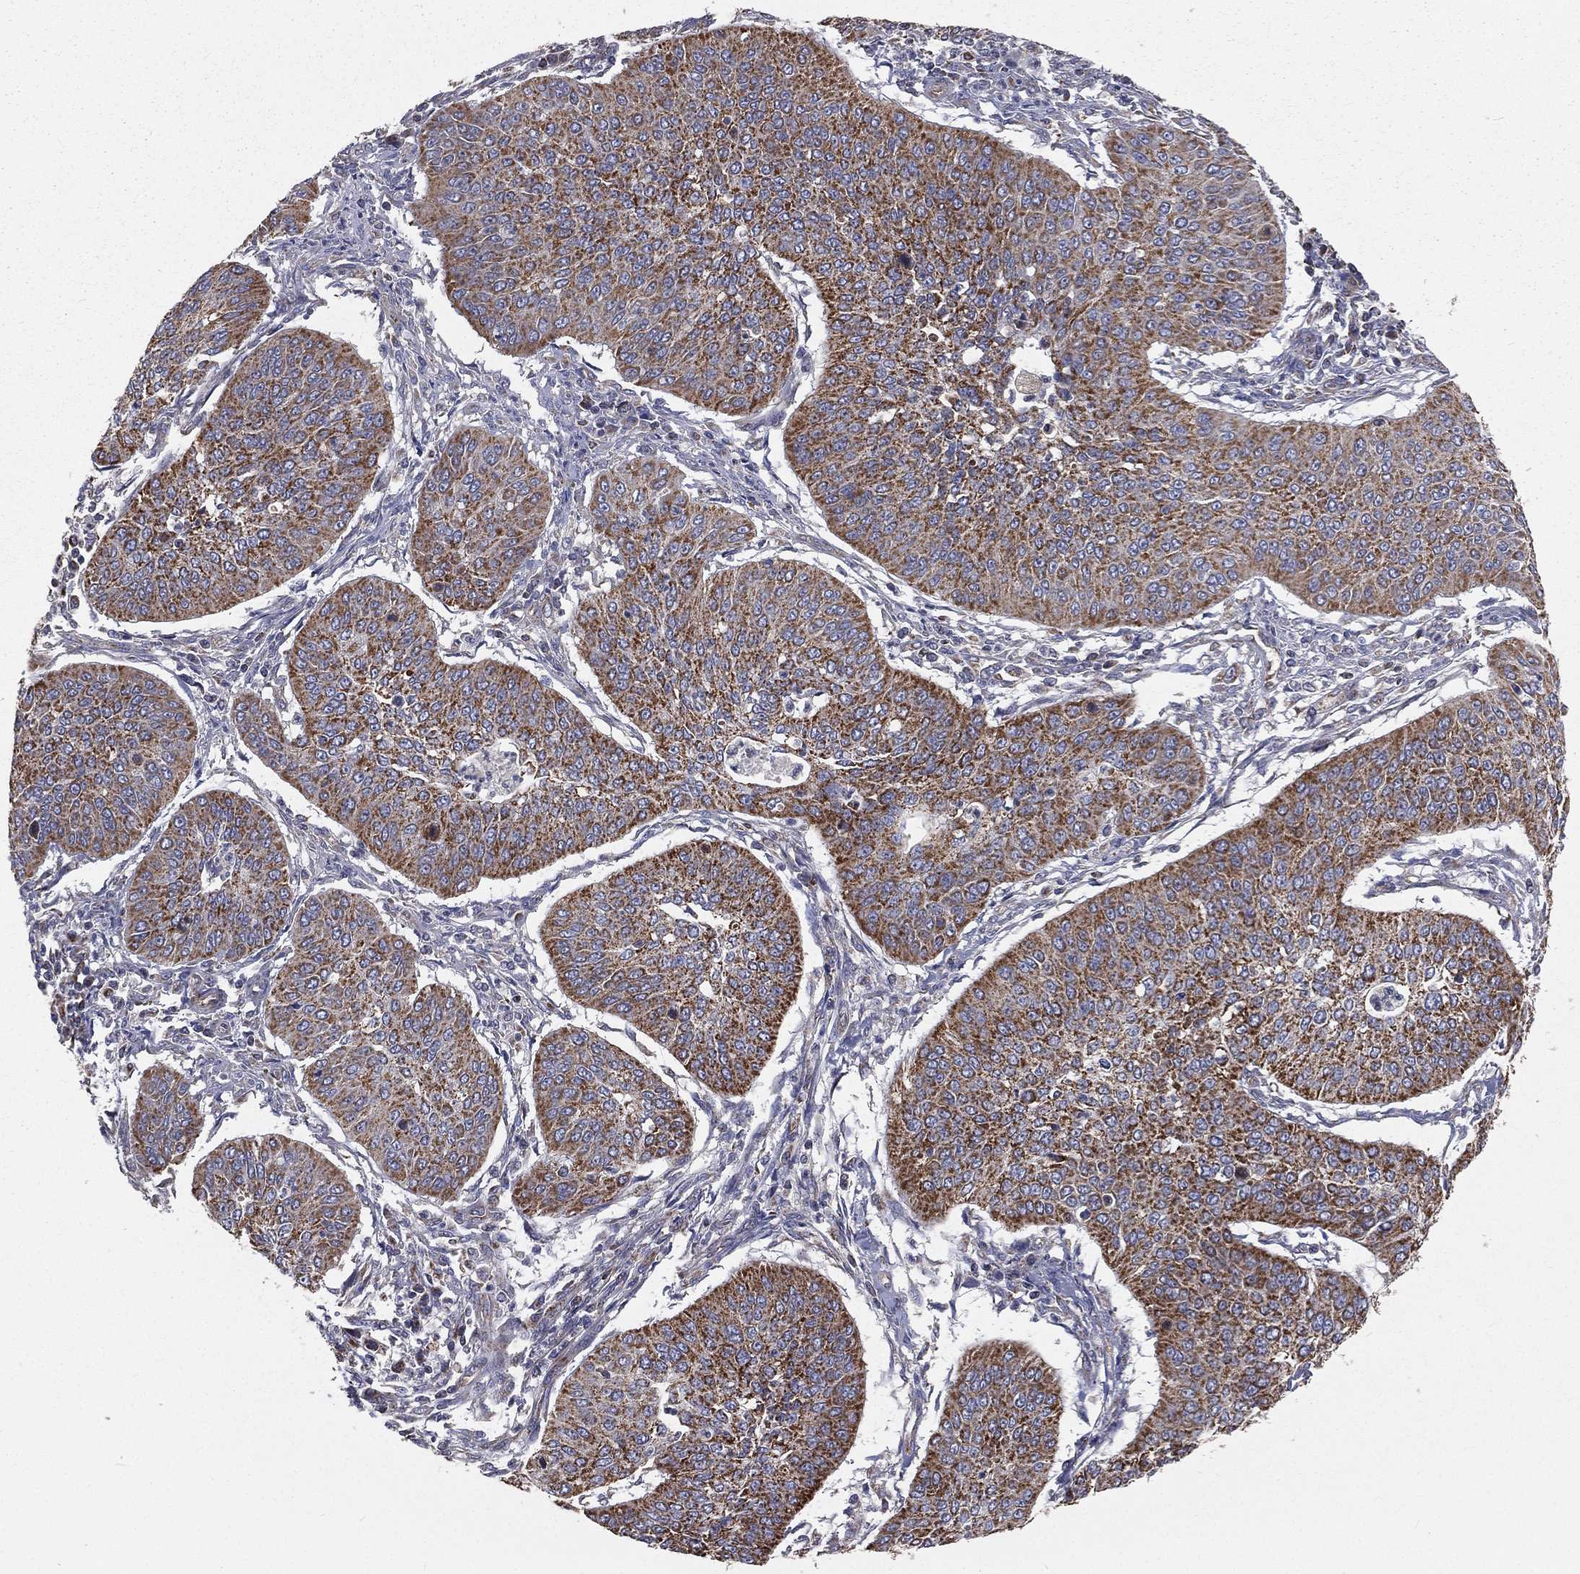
{"staining": {"intensity": "strong", "quantity": ">75%", "location": "cytoplasmic/membranous"}, "tissue": "cervical cancer", "cell_type": "Tumor cells", "image_type": "cancer", "snomed": [{"axis": "morphology", "description": "Normal tissue, NOS"}, {"axis": "morphology", "description": "Squamous cell carcinoma, NOS"}, {"axis": "topography", "description": "Cervix"}], "caption": "Strong cytoplasmic/membranous expression is present in about >75% of tumor cells in cervical cancer (squamous cell carcinoma).", "gene": "HADH", "patient": {"sex": "female", "age": 39}}